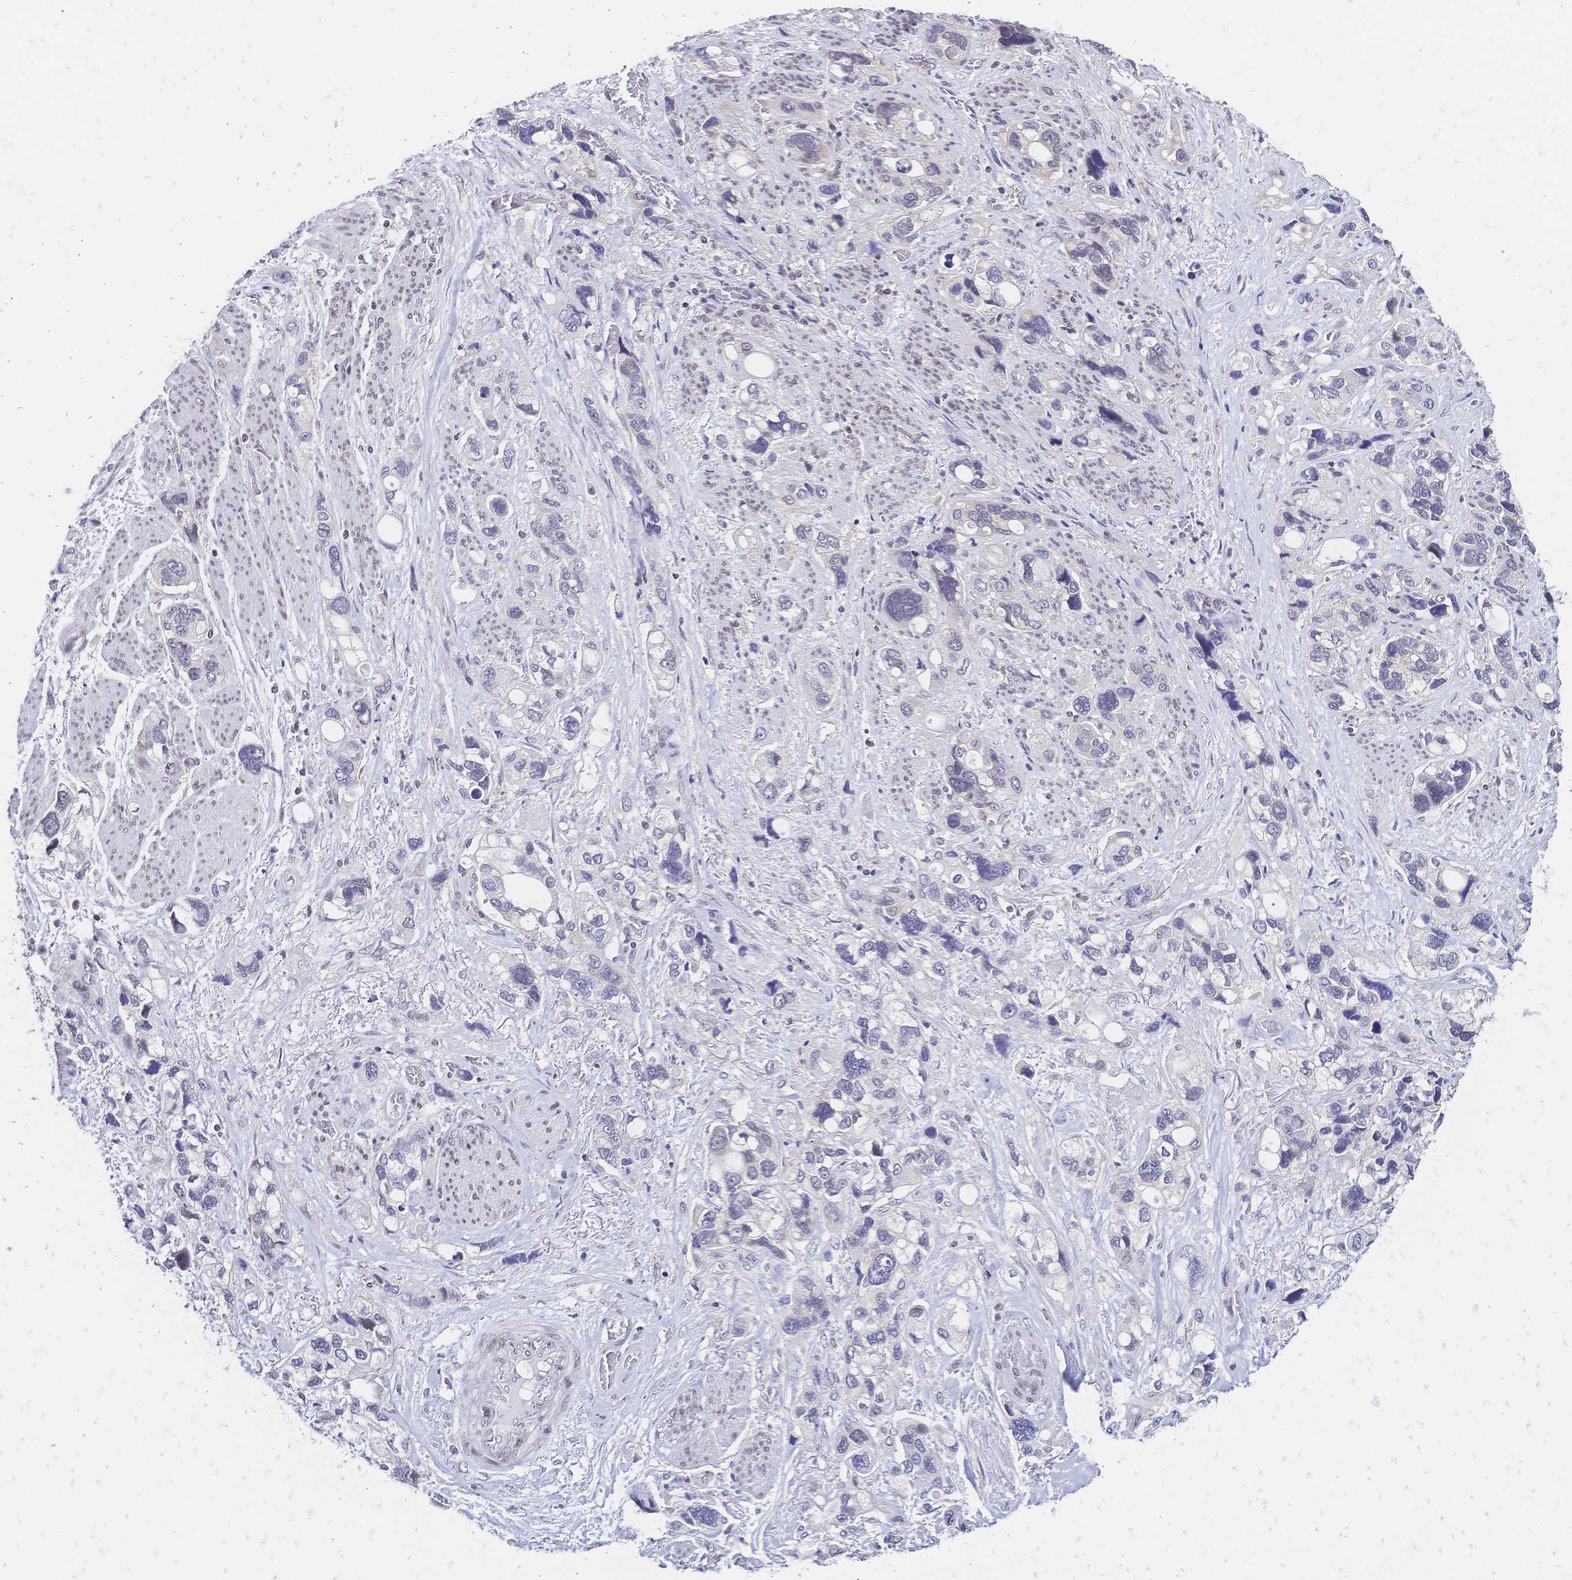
{"staining": {"intensity": "negative", "quantity": "none", "location": "none"}, "tissue": "stomach cancer", "cell_type": "Tumor cells", "image_type": "cancer", "snomed": [{"axis": "morphology", "description": "Adenocarcinoma, NOS"}, {"axis": "topography", "description": "Stomach, upper"}], "caption": "Stomach cancer (adenocarcinoma) stained for a protein using immunohistochemistry shows no staining tumor cells.", "gene": "CBX7", "patient": {"sex": "female", "age": 81}}